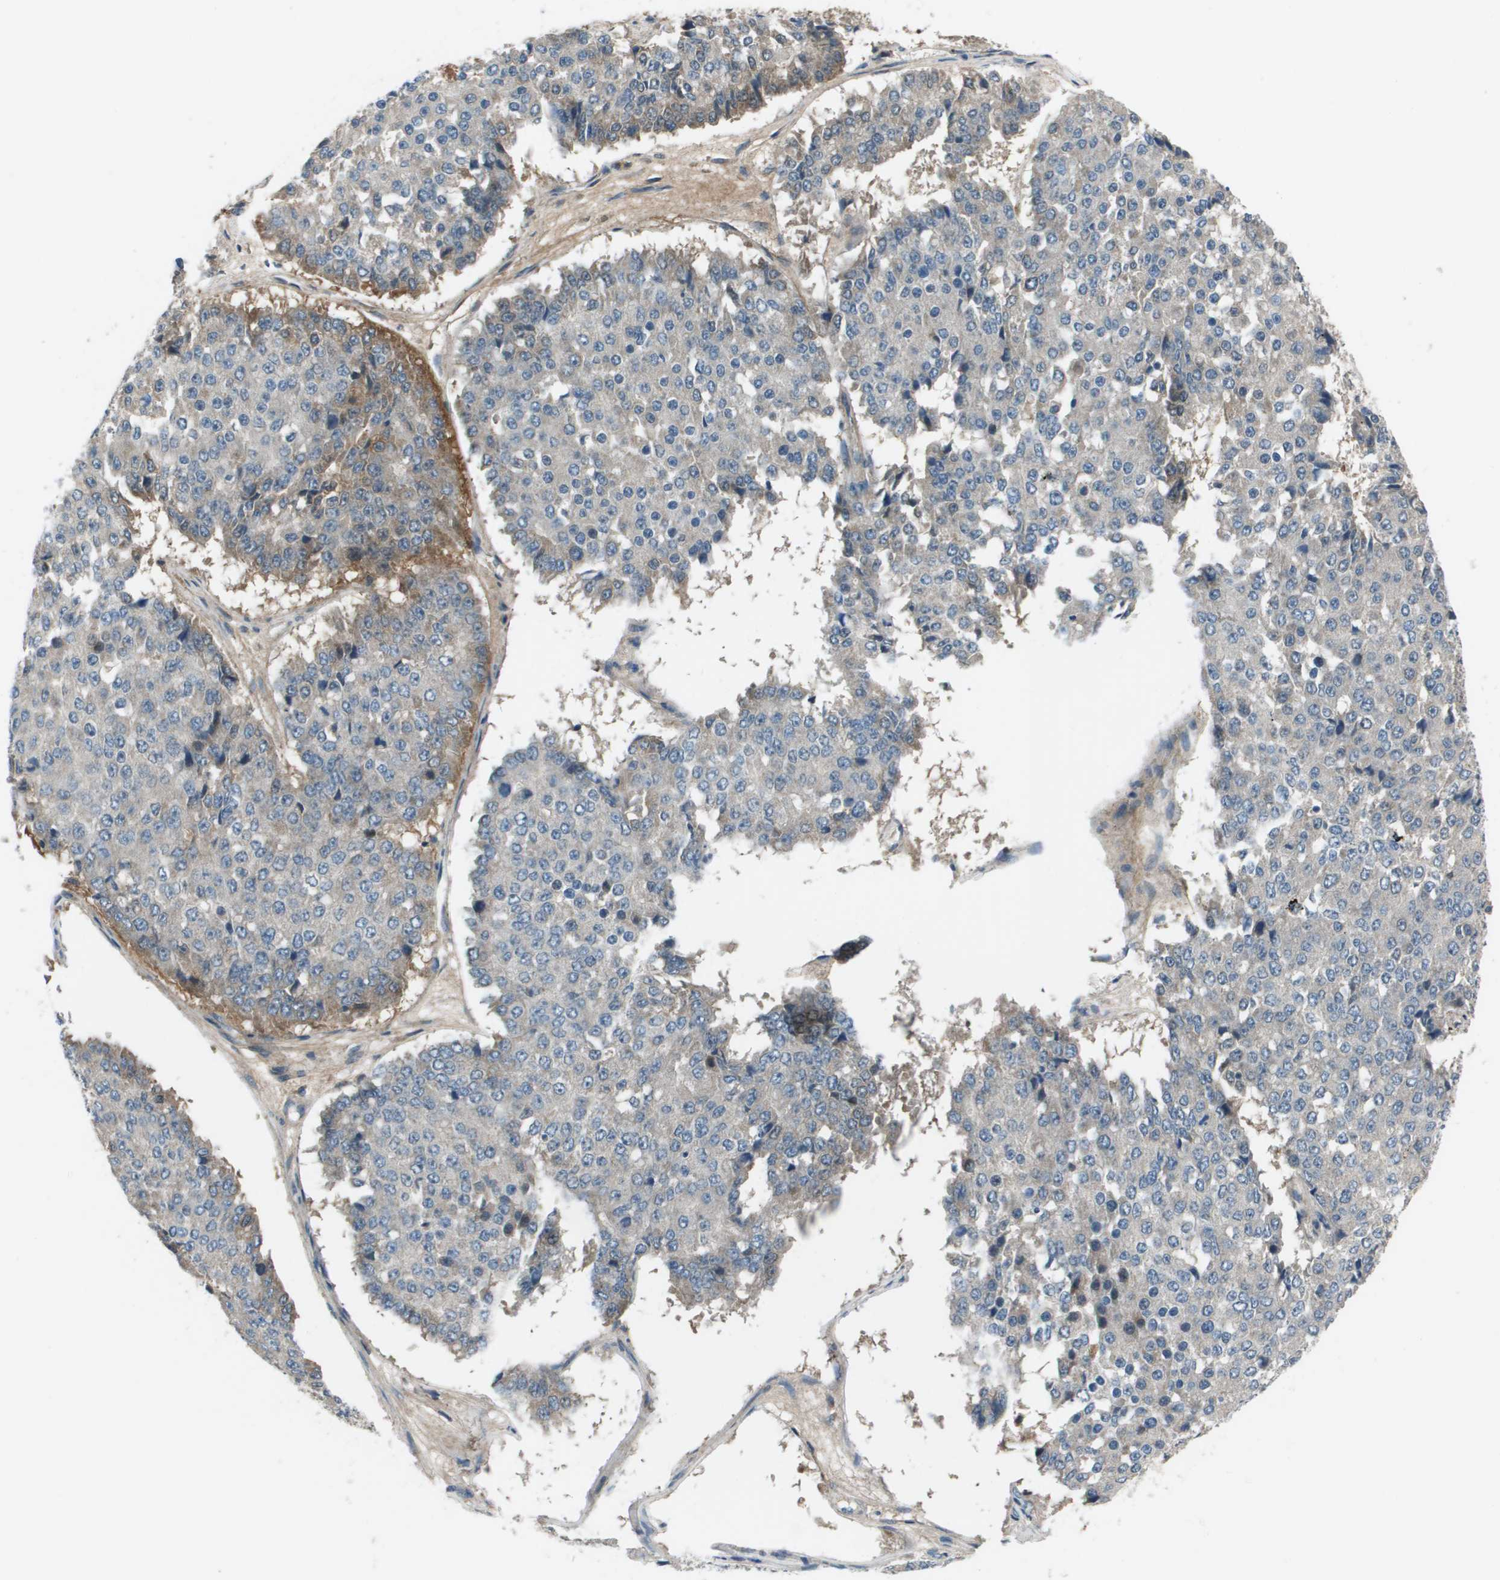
{"staining": {"intensity": "negative", "quantity": "none", "location": "none"}, "tissue": "pancreatic cancer", "cell_type": "Tumor cells", "image_type": "cancer", "snomed": [{"axis": "morphology", "description": "Adenocarcinoma, NOS"}, {"axis": "topography", "description": "Pancreas"}], "caption": "Pancreatic adenocarcinoma was stained to show a protein in brown. There is no significant positivity in tumor cells. Brightfield microscopy of immunohistochemistry stained with DAB (3,3'-diaminobenzidine) (brown) and hematoxylin (blue), captured at high magnification.", "gene": "PCOLCE", "patient": {"sex": "male", "age": 50}}